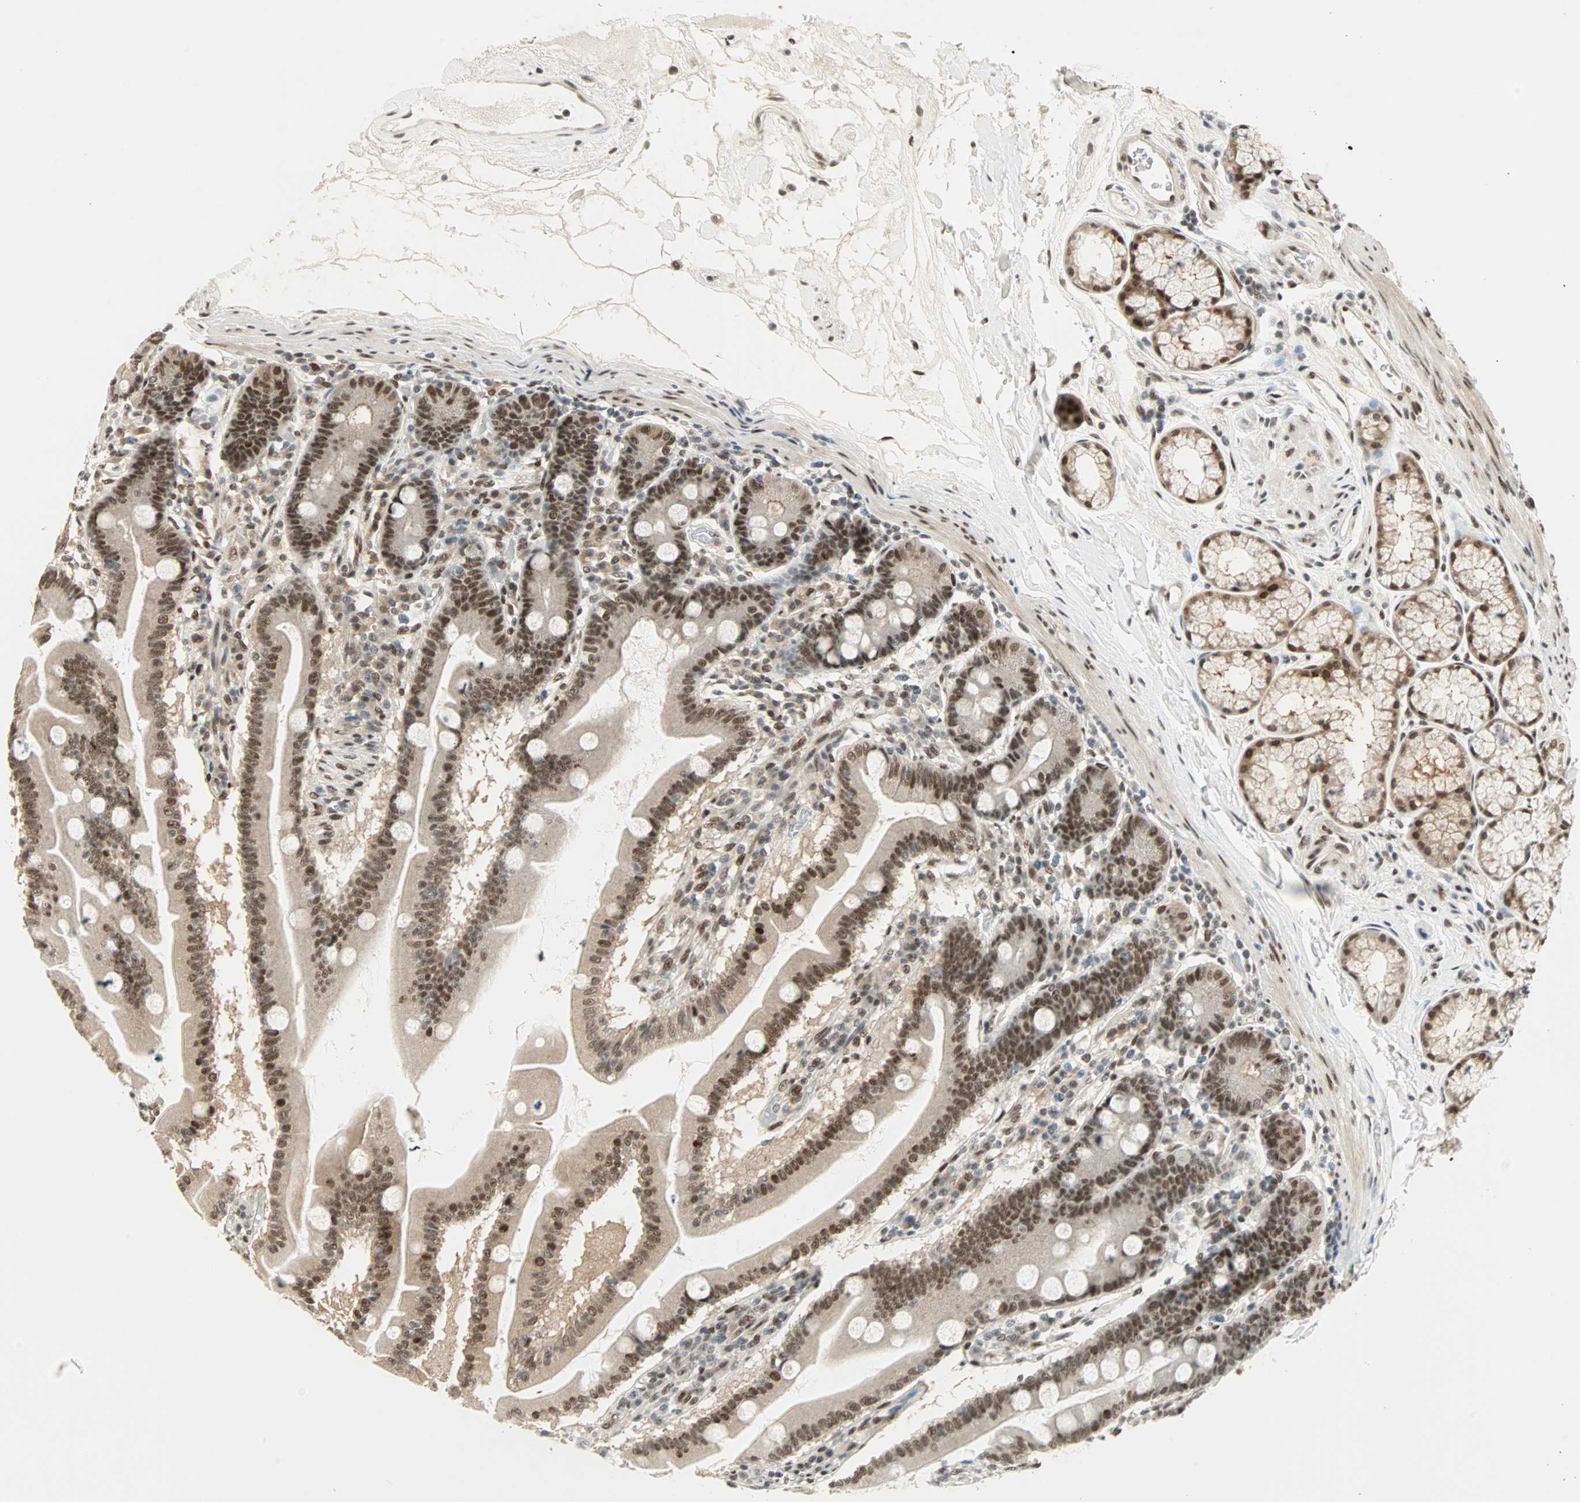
{"staining": {"intensity": "strong", "quantity": ">75%", "location": "nuclear"}, "tissue": "duodenum", "cell_type": "Glandular cells", "image_type": "normal", "snomed": [{"axis": "morphology", "description": "Normal tissue, NOS"}, {"axis": "topography", "description": "Duodenum"}], "caption": "A micrograph of human duodenum stained for a protein displays strong nuclear brown staining in glandular cells. (Brightfield microscopy of DAB IHC at high magnification).", "gene": "BLM", "patient": {"sex": "female", "age": 64}}